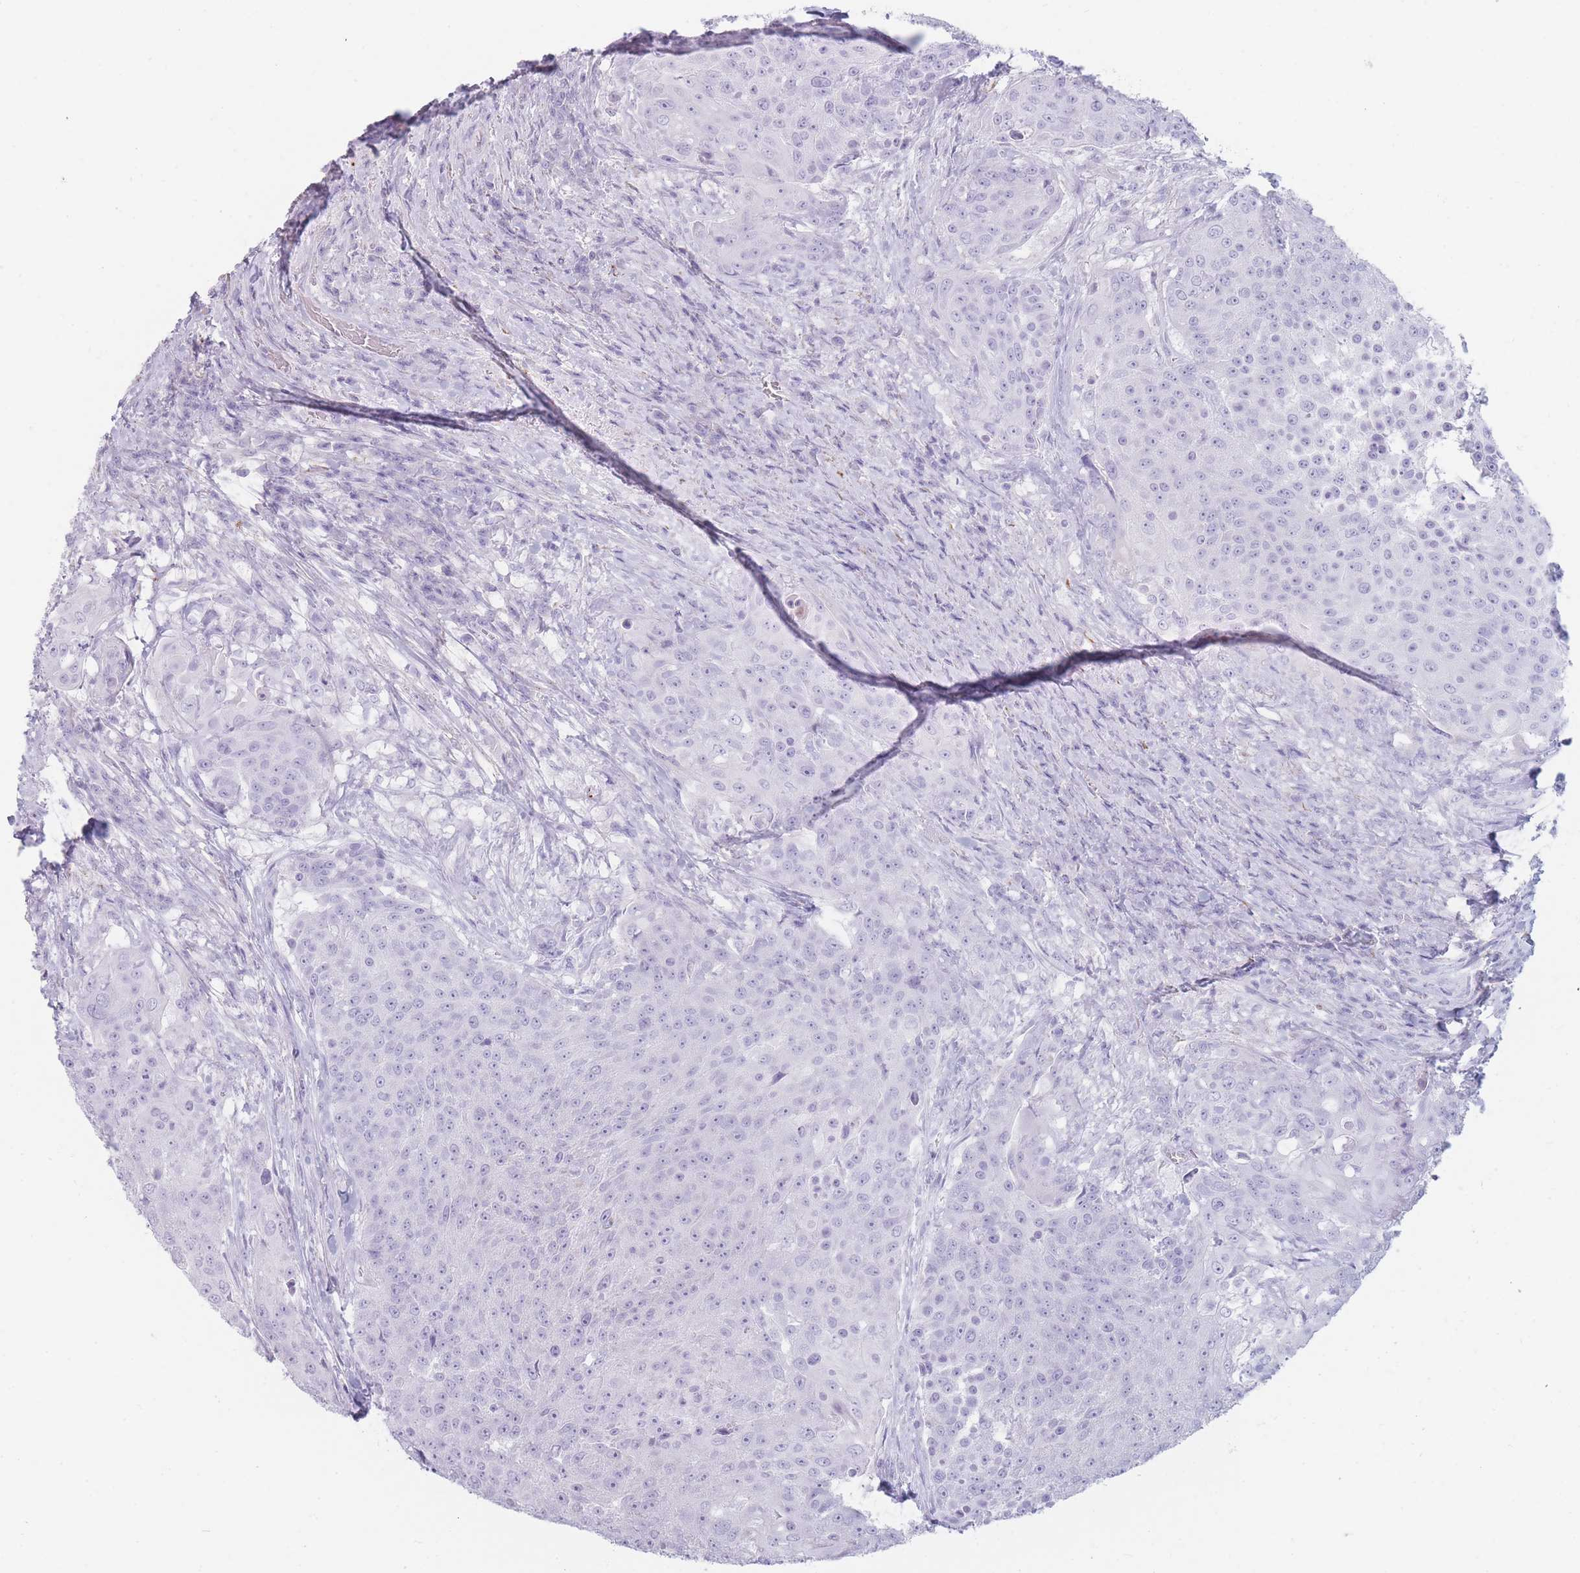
{"staining": {"intensity": "negative", "quantity": "none", "location": "none"}, "tissue": "urothelial cancer", "cell_type": "Tumor cells", "image_type": "cancer", "snomed": [{"axis": "morphology", "description": "Urothelial carcinoma, High grade"}, {"axis": "topography", "description": "Urinary bladder"}], "caption": "This is a image of immunohistochemistry (IHC) staining of high-grade urothelial carcinoma, which shows no positivity in tumor cells.", "gene": "GPR12", "patient": {"sex": "female", "age": 63}}